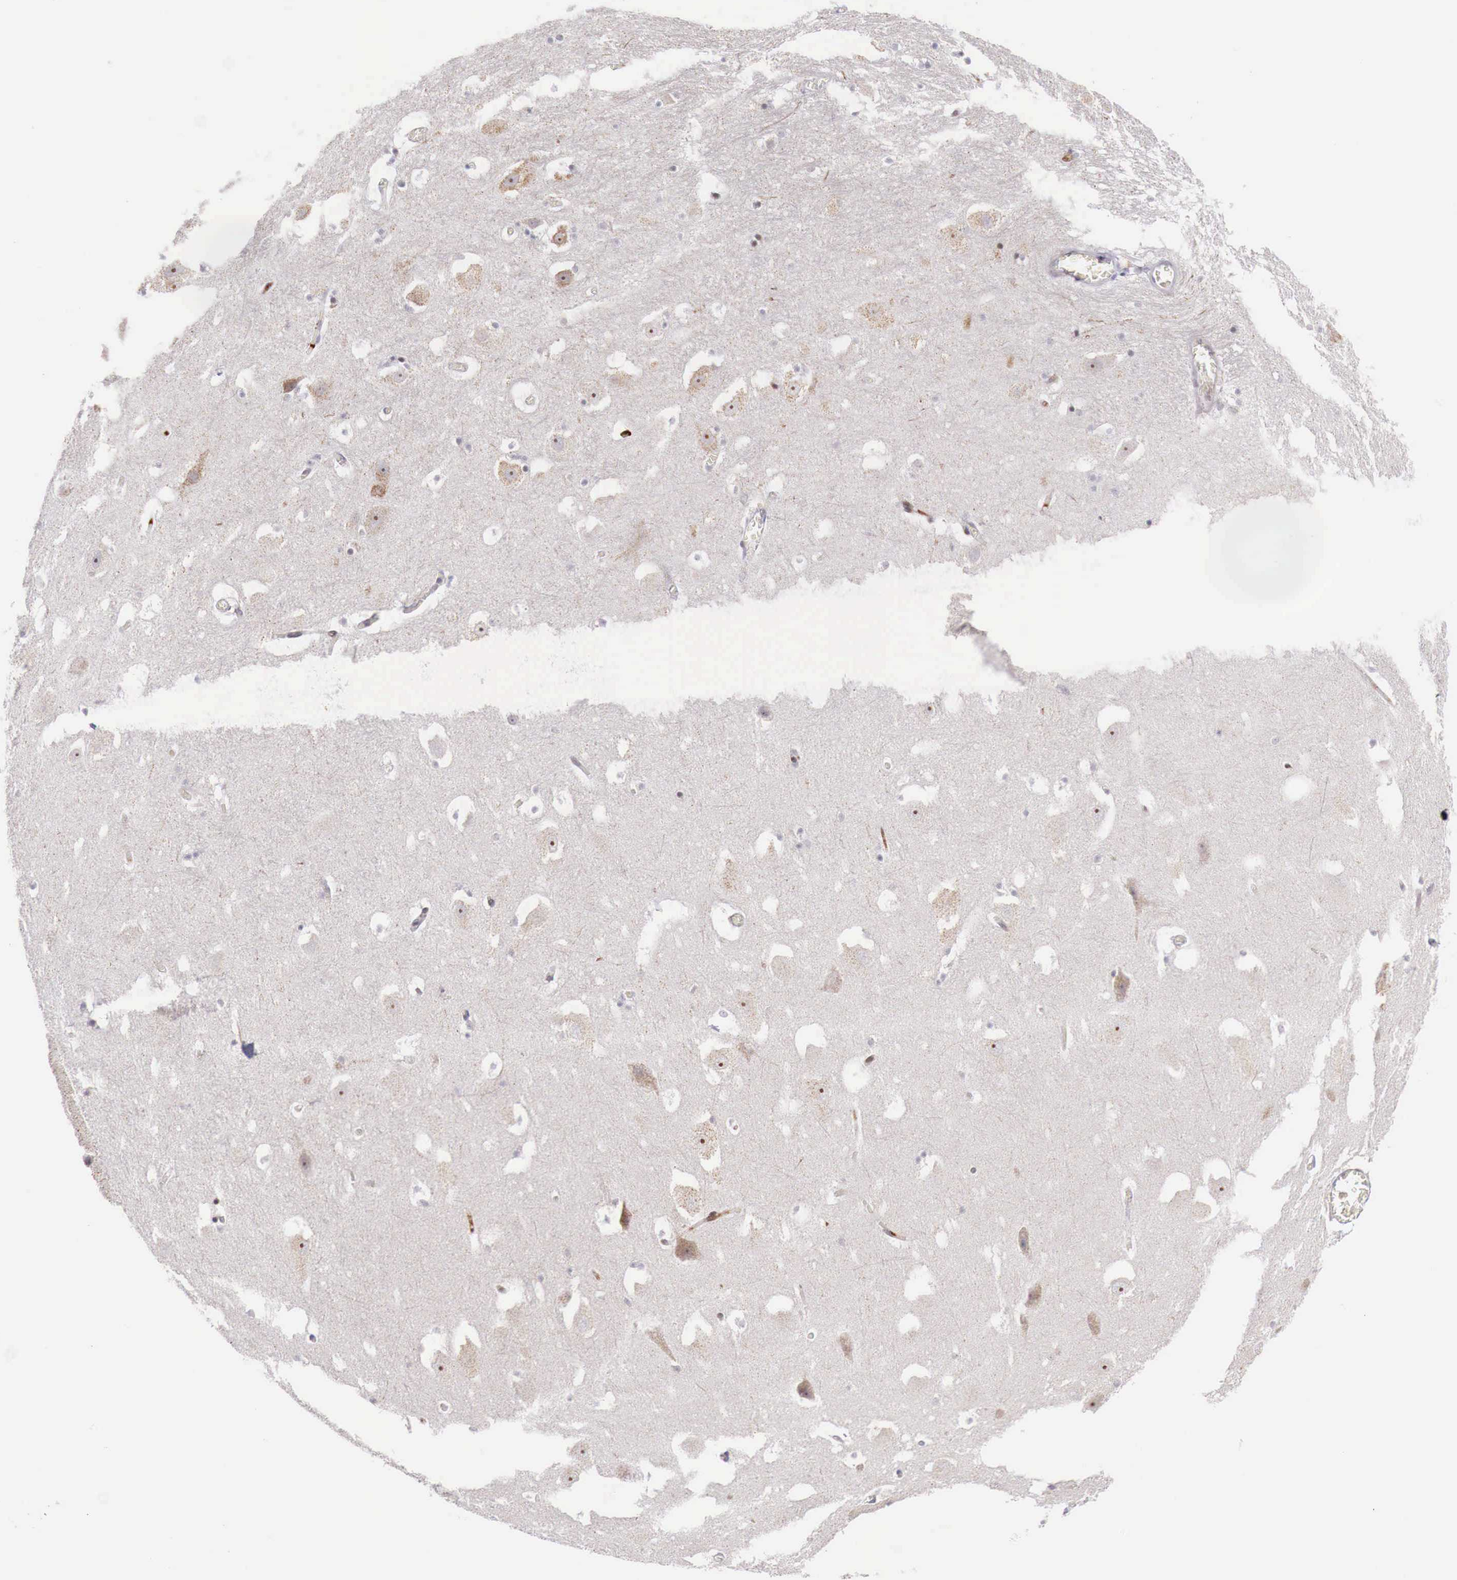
{"staining": {"intensity": "negative", "quantity": "none", "location": "none"}, "tissue": "hippocampus", "cell_type": "Glial cells", "image_type": "normal", "snomed": [{"axis": "morphology", "description": "Normal tissue, NOS"}, {"axis": "topography", "description": "Hippocampus"}], "caption": "This is an immunohistochemistry (IHC) photomicrograph of benign hippocampus. There is no expression in glial cells.", "gene": "CLCN5", "patient": {"sex": "male", "age": 45}}